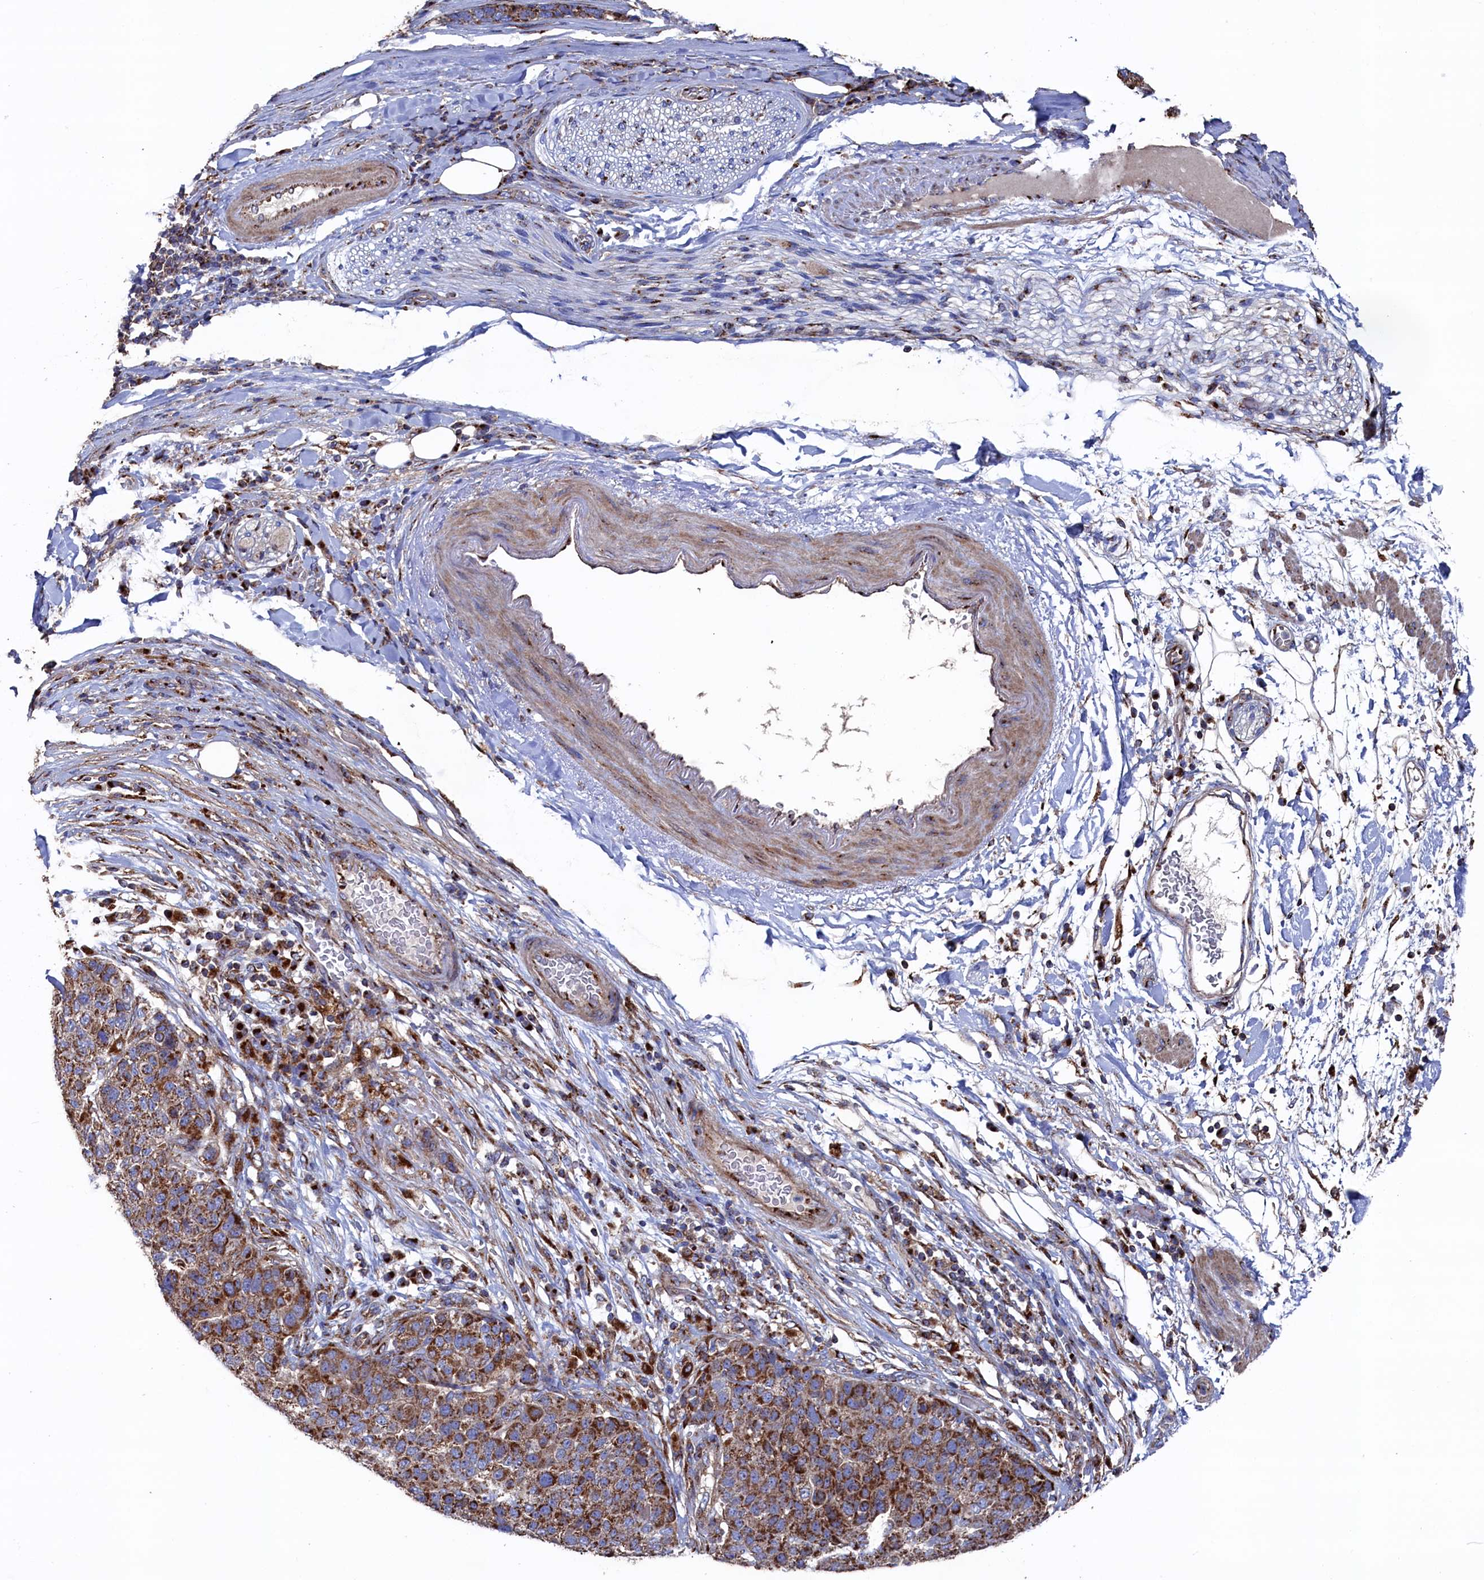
{"staining": {"intensity": "moderate", "quantity": ">75%", "location": "cytoplasmic/membranous"}, "tissue": "pancreatic cancer", "cell_type": "Tumor cells", "image_type": "cancer", "snomed": [{"axis": "morphology", "description": "Adenocarcinoma, NOS"}, {"axis": "topography", "description": "Pancreas"}], "caption": "Immunohistochemistry (IHC) of human pancreatic adenocarcinoma demonstrates medium levels of moderate cytoplasmic/membranous positivity in about >75% of tumor cells. (DAB (3,3'-diaminobenzidine) = brown stain, brightfield microscopy at high magnification).", "gene": "PRRC1", "patient": {"sex": "female", "age": 61}}